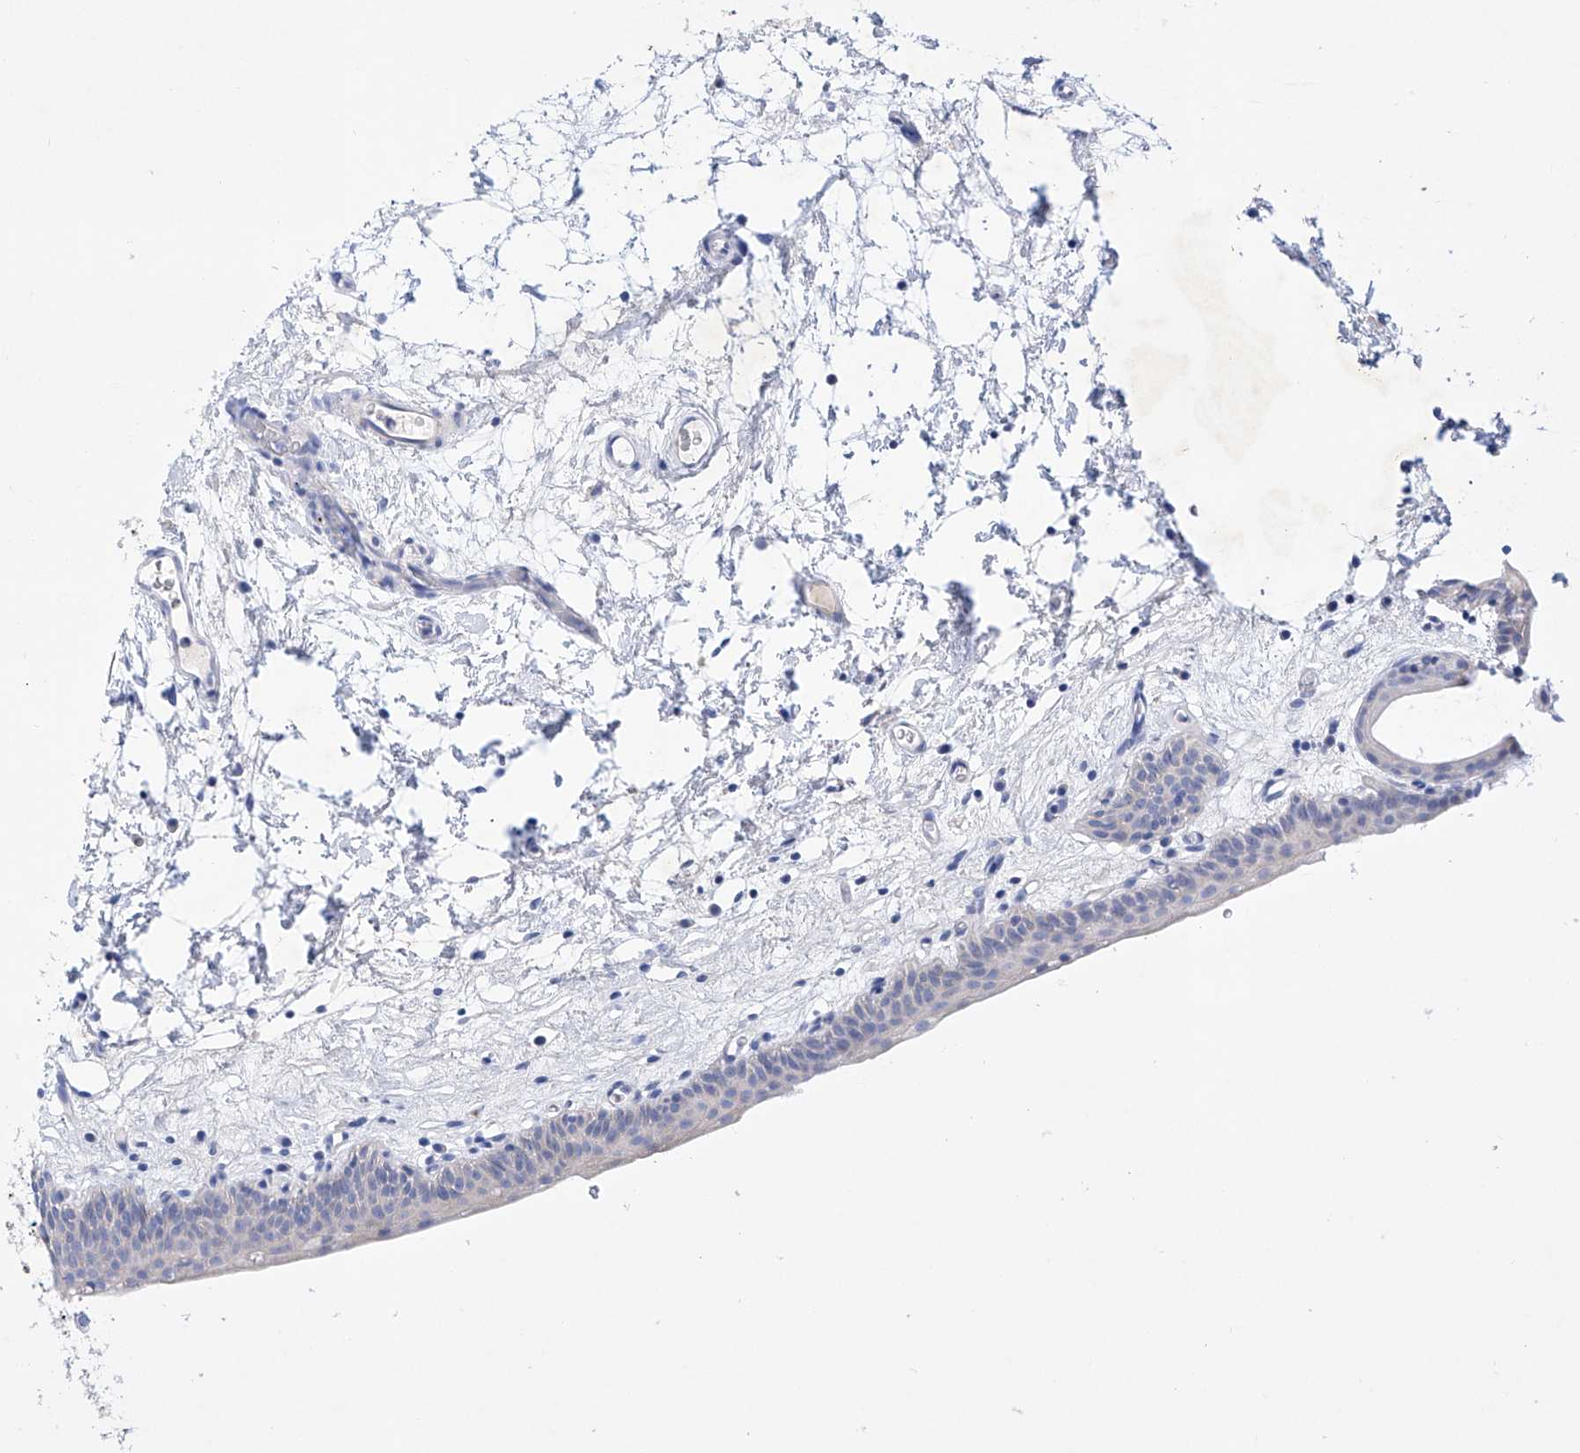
{"staining": {"intensity": "negative", "quantity": "none", "location": "none"}, "tissue": "urinary bladder", "cell_type": "Urothelial cells", "image_type": "normal", "snomed": [{"axis": "morphology", "description": "Normal tissue, NOS"}, {"axis": "topography", "description": "Urinary bladder"}], "caption": "This is an immunohistochemistry (IHC) image of normal urinary bladder. There is no positivity in urothelial cells.", "gene": "LURAP1", "patient": {"sex": "male", "age": 83}}